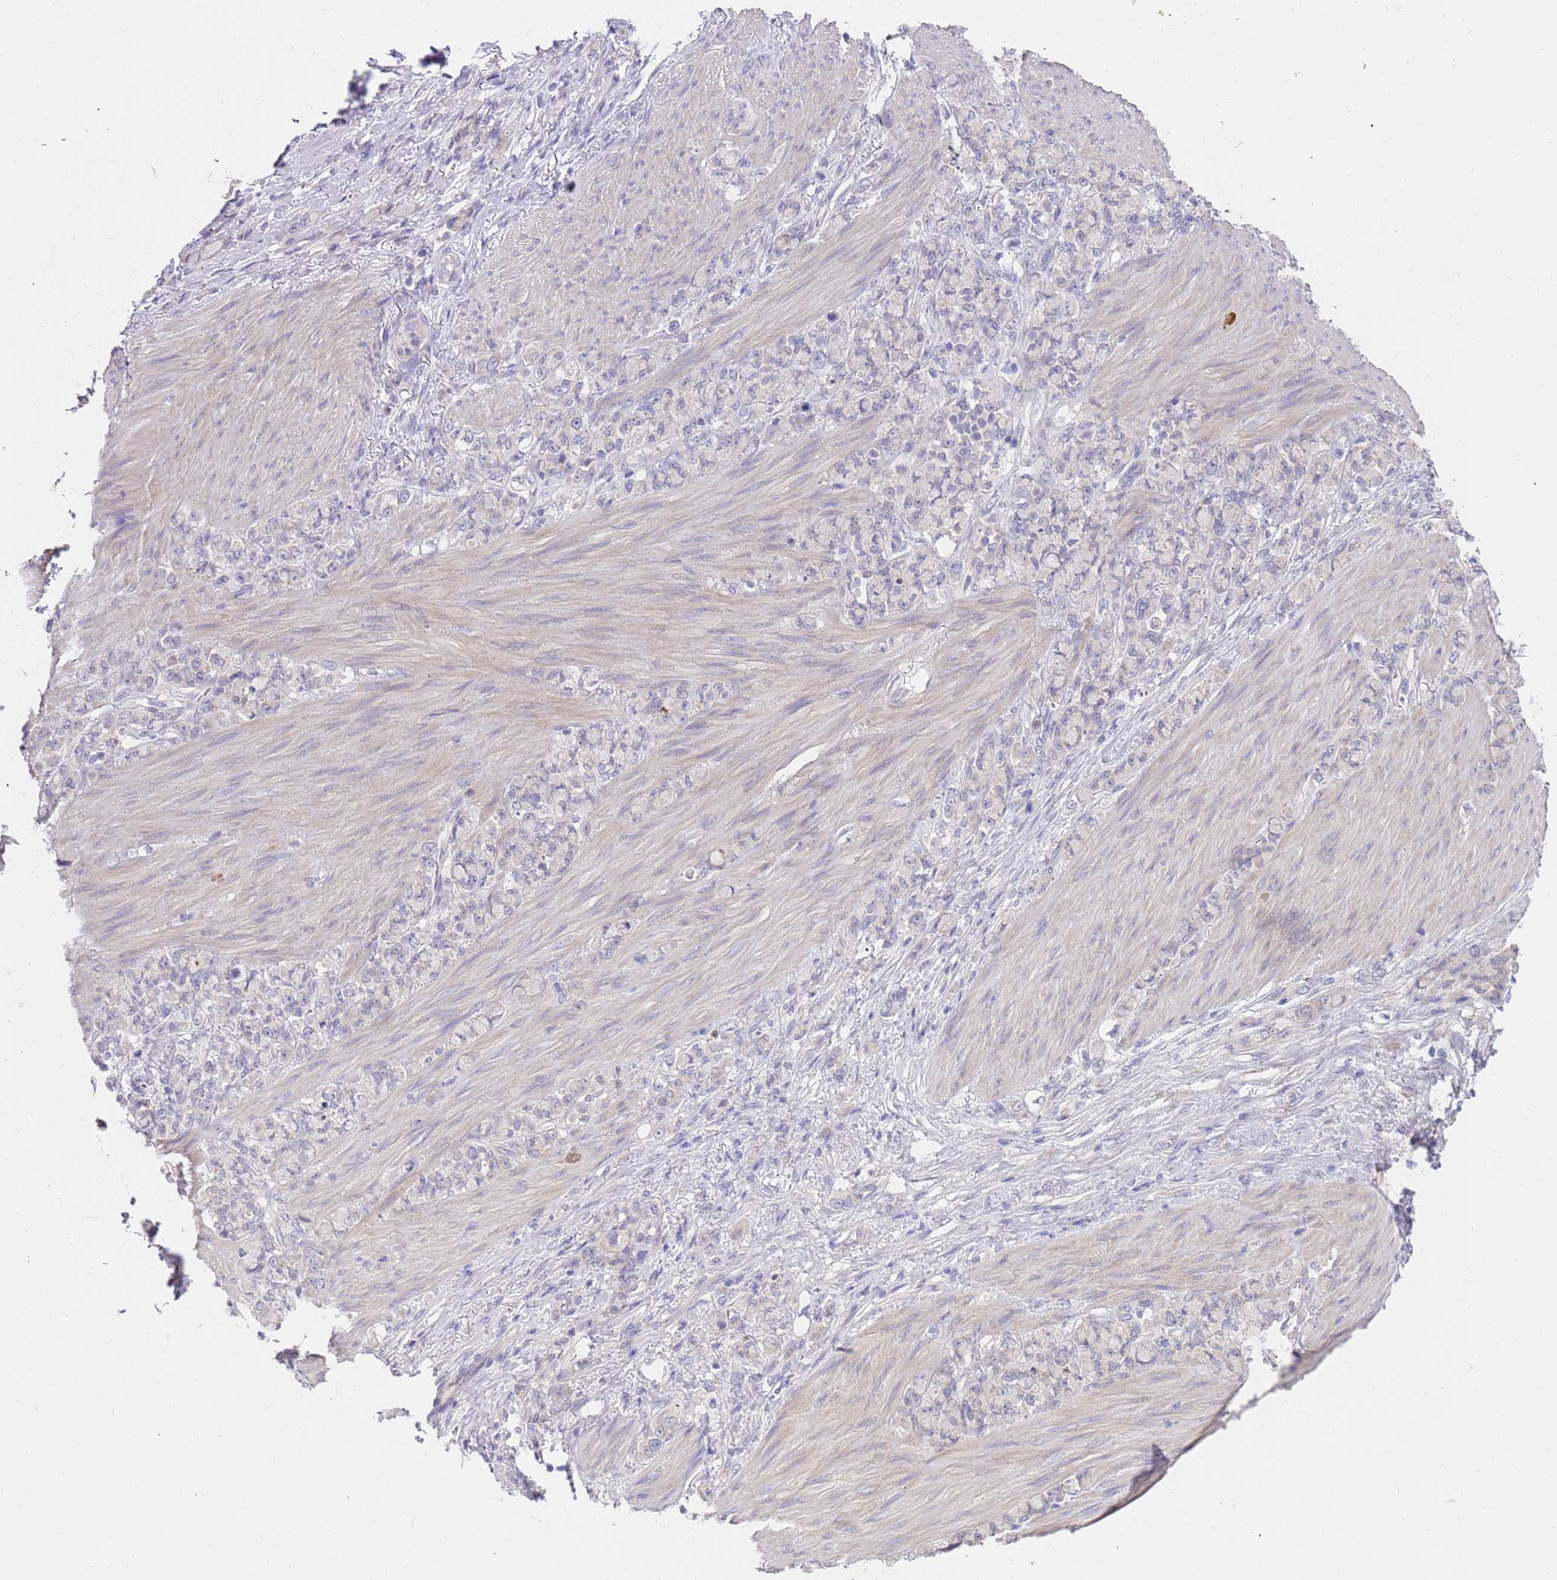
{"staining": {"intensity": "negative", "quantity": "none", "location": "none"}, "tissue": "stomach cancer", "cell_type": "Tumor cells", "image_type": "cancer", "snomed": [{"axis": "morphology", "description": "Normal tissue, NOS"}, {"axis": "morphology", "description": "Adenocarcinoma, NOS"}, {"axis": "topography", "description": "Stomach"}], "caption": "The photomicrograph displays no staining of tumor cells in stomach cancer.", "gene": "ZNF746", "patient": {"sex": "female", "age": 79}}